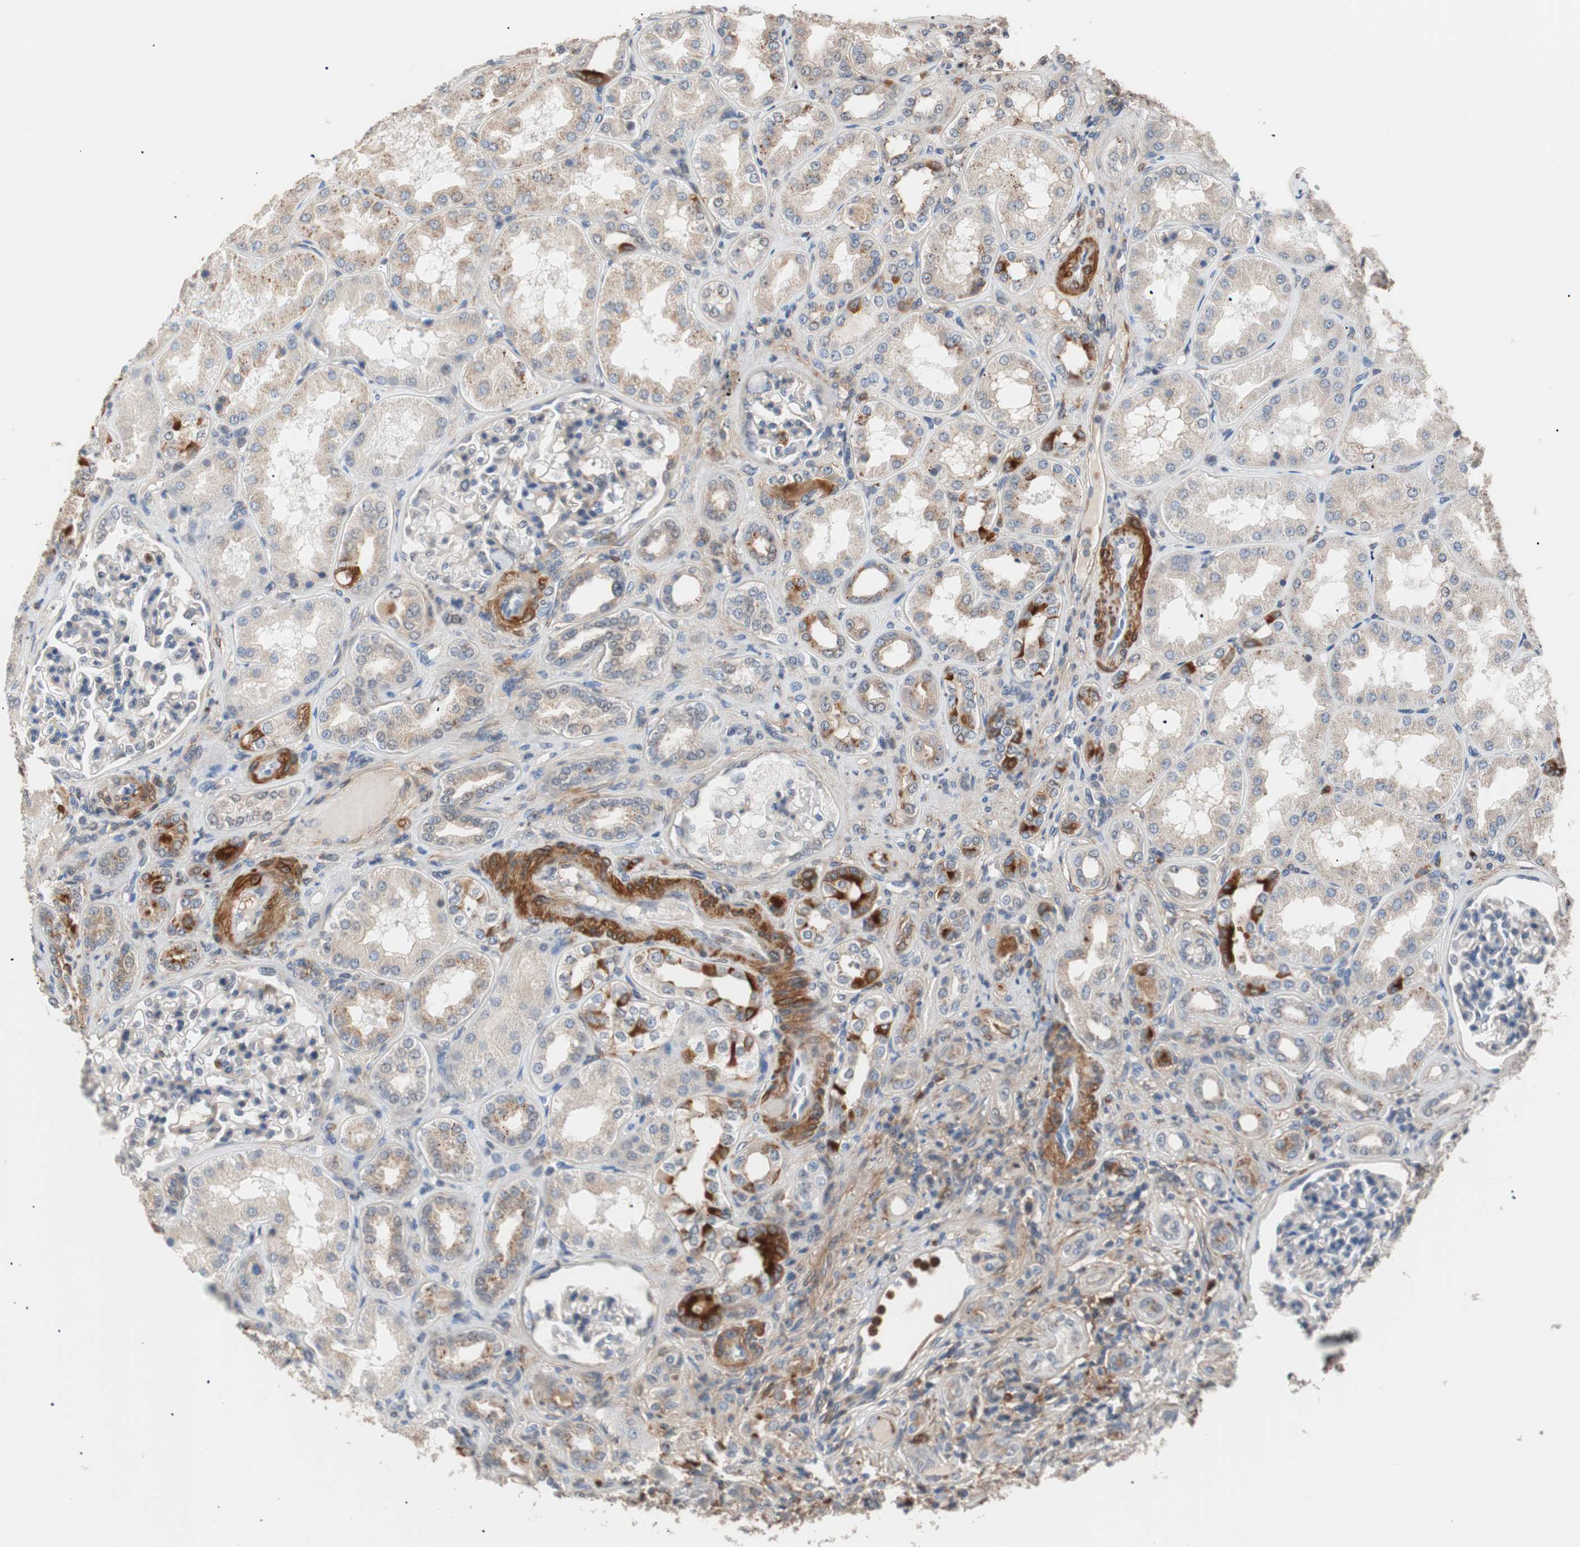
{"staining": {"intensity": "weak", "quantity": "<25%", "location": "cytoplasmic/membranous"}, "tissue": "kidney", "cell_type": "Cells in glomeruli", "image_type": "normal", "snomed": [{"axis": "morphology", "description": "Normal tissue, NOS"}, {"axis": "topography", "description": "Kidney"}], "caption": "A high-resolution photomicrograph shows immunohistochemistry staining of benign kidney, which displays no significant staining in cells in glomeruli. (Brightfield microscopy of DAB IHC at high magnification).", "gene": "LITAF", "patient": {"sex": "female", "age": 56}}